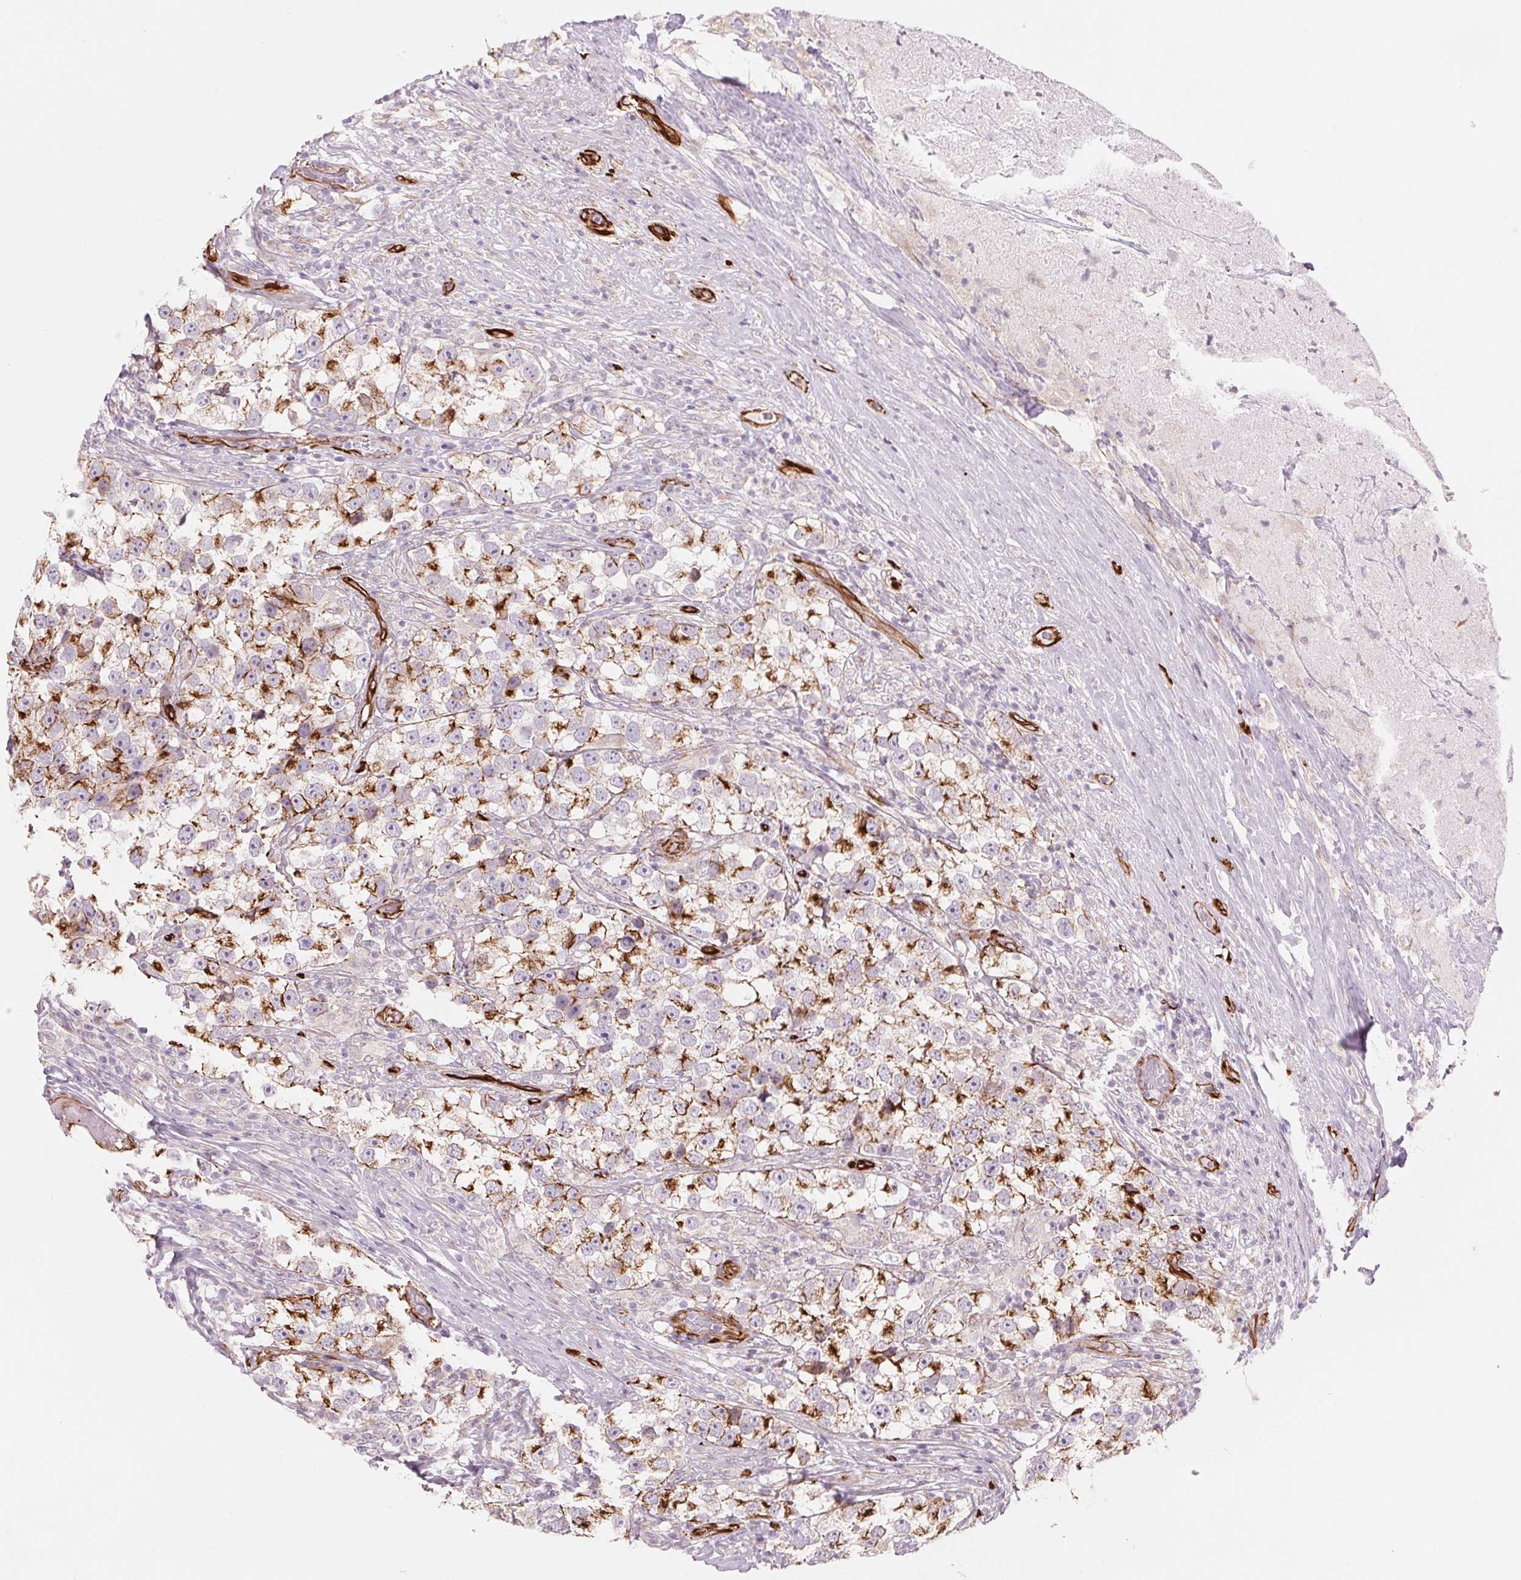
{"staining": {"intensity": "strong", "quantity": "<25%", "location": "cytoplasmic/membranous"}, "tissue": "testis cancer", "cell_type": "Tumor cells", "image_type": "cancer", "snomed": [{"axis": "morphology", "description": "Seminoma, NOS"}, {"axis": "topography", "description": "Testis"}], "caption": "Protein expression analysis of human testis cancer (seminoma) reveals strong cytoplasmic/membranous expression in about <25% of tumor cells. The protein of interest is shown in brown color, while the nuclei are stained blue.", "gene": "CLPS", "patient": {"sex": "male", "age": 46}}